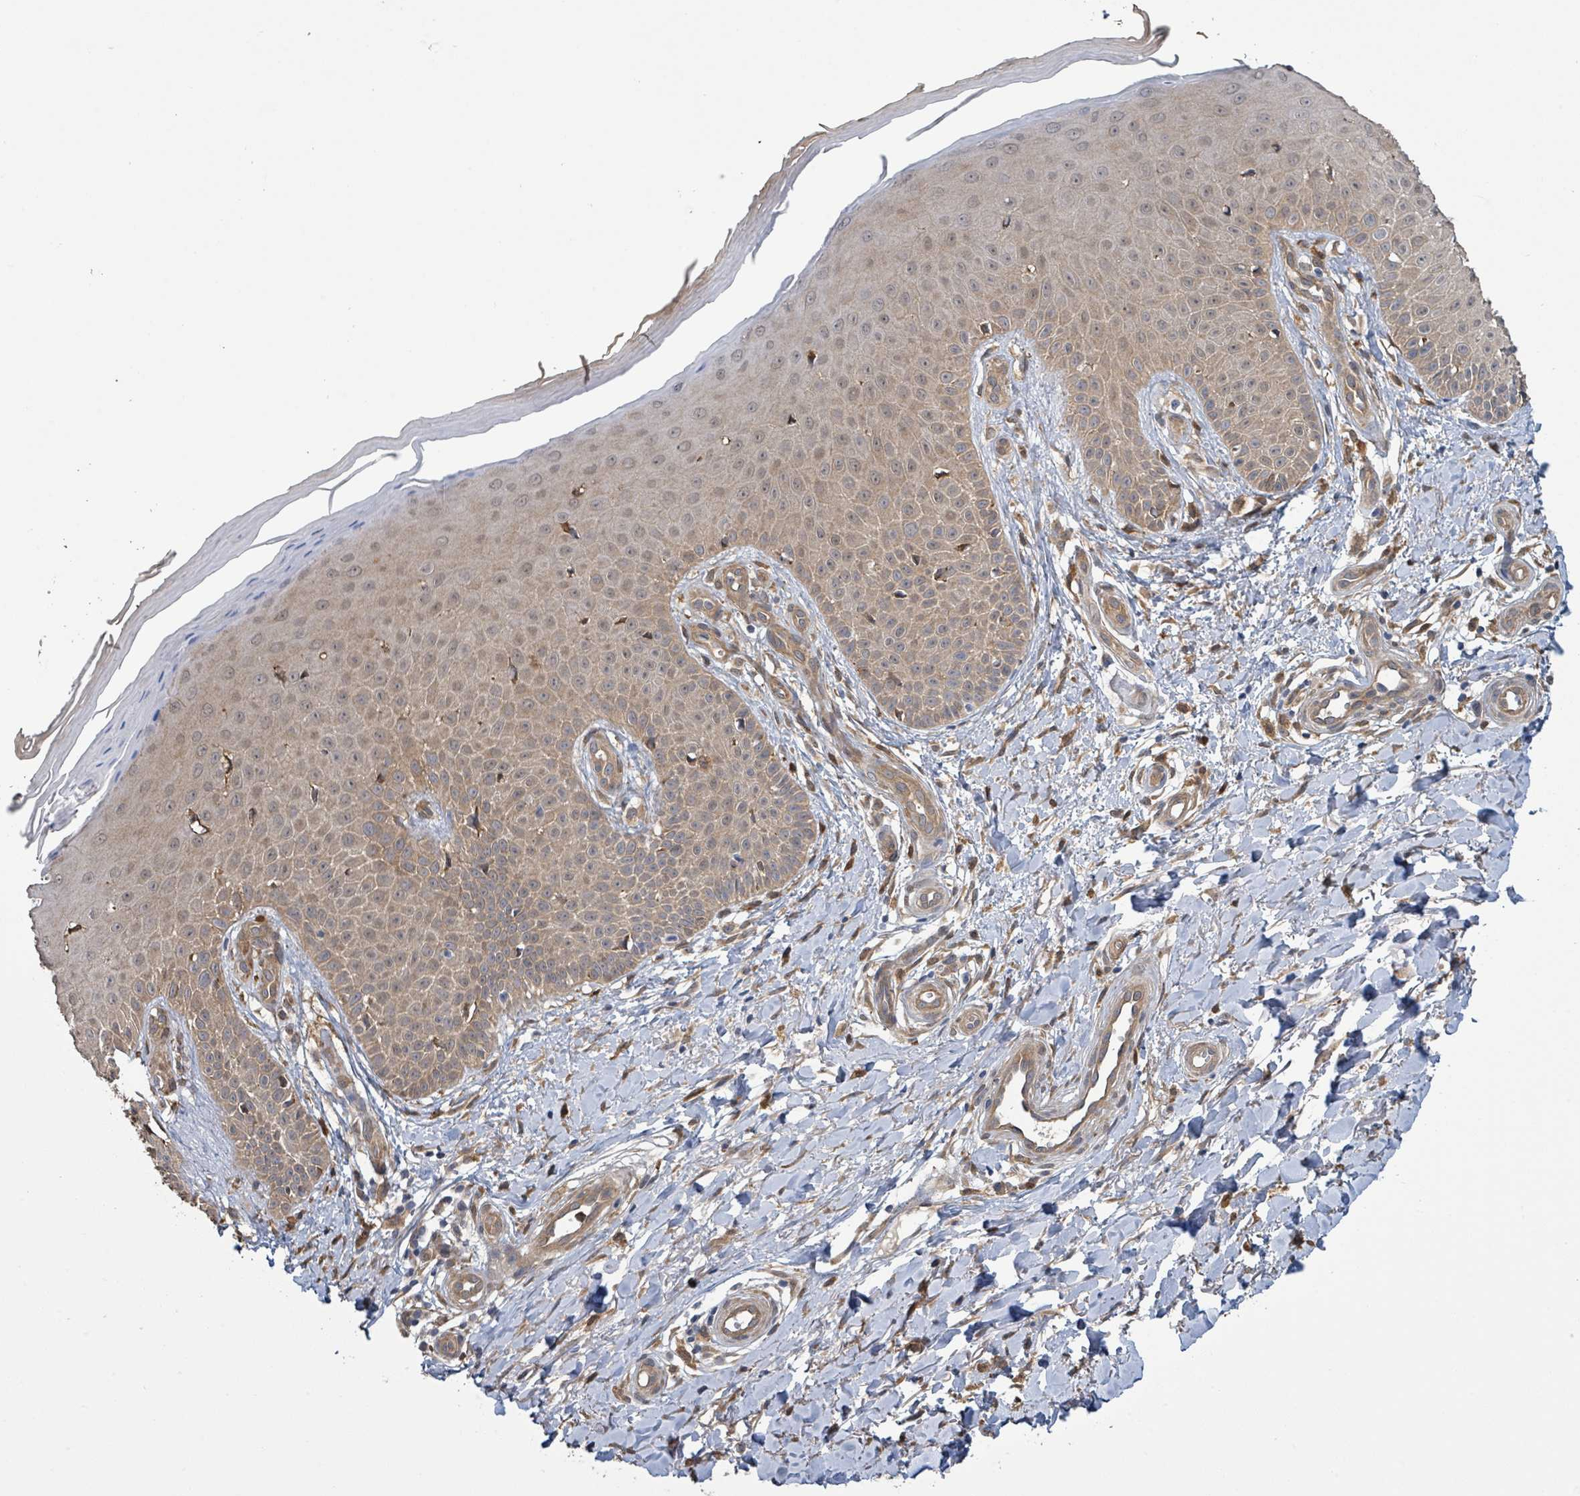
{"staining": {"intensity": "moderate", "quantity": ">75%", "location": "cytoplasmic/membranous"}, "tissue": "skin", "cell_type": "Fibroblasts", "image_type": "normal", "snomed": [{"axis": "morphology", "description": "Normal tissue, NOS"}, {"axis": "topography", "description": "Skin"}], "caption": "High-magnification brightfield microscopy of normal skin stained with DAB (3,3'-diaminobenzidine) (brown) and counterstained with hematoxylin (blue). fibroblasts exhibit moderate cytoplasmic/membranous expression is identified in about>75% of cells.", "gene": "ARPIN", "patient": {"sex": "male", "age": 81}}